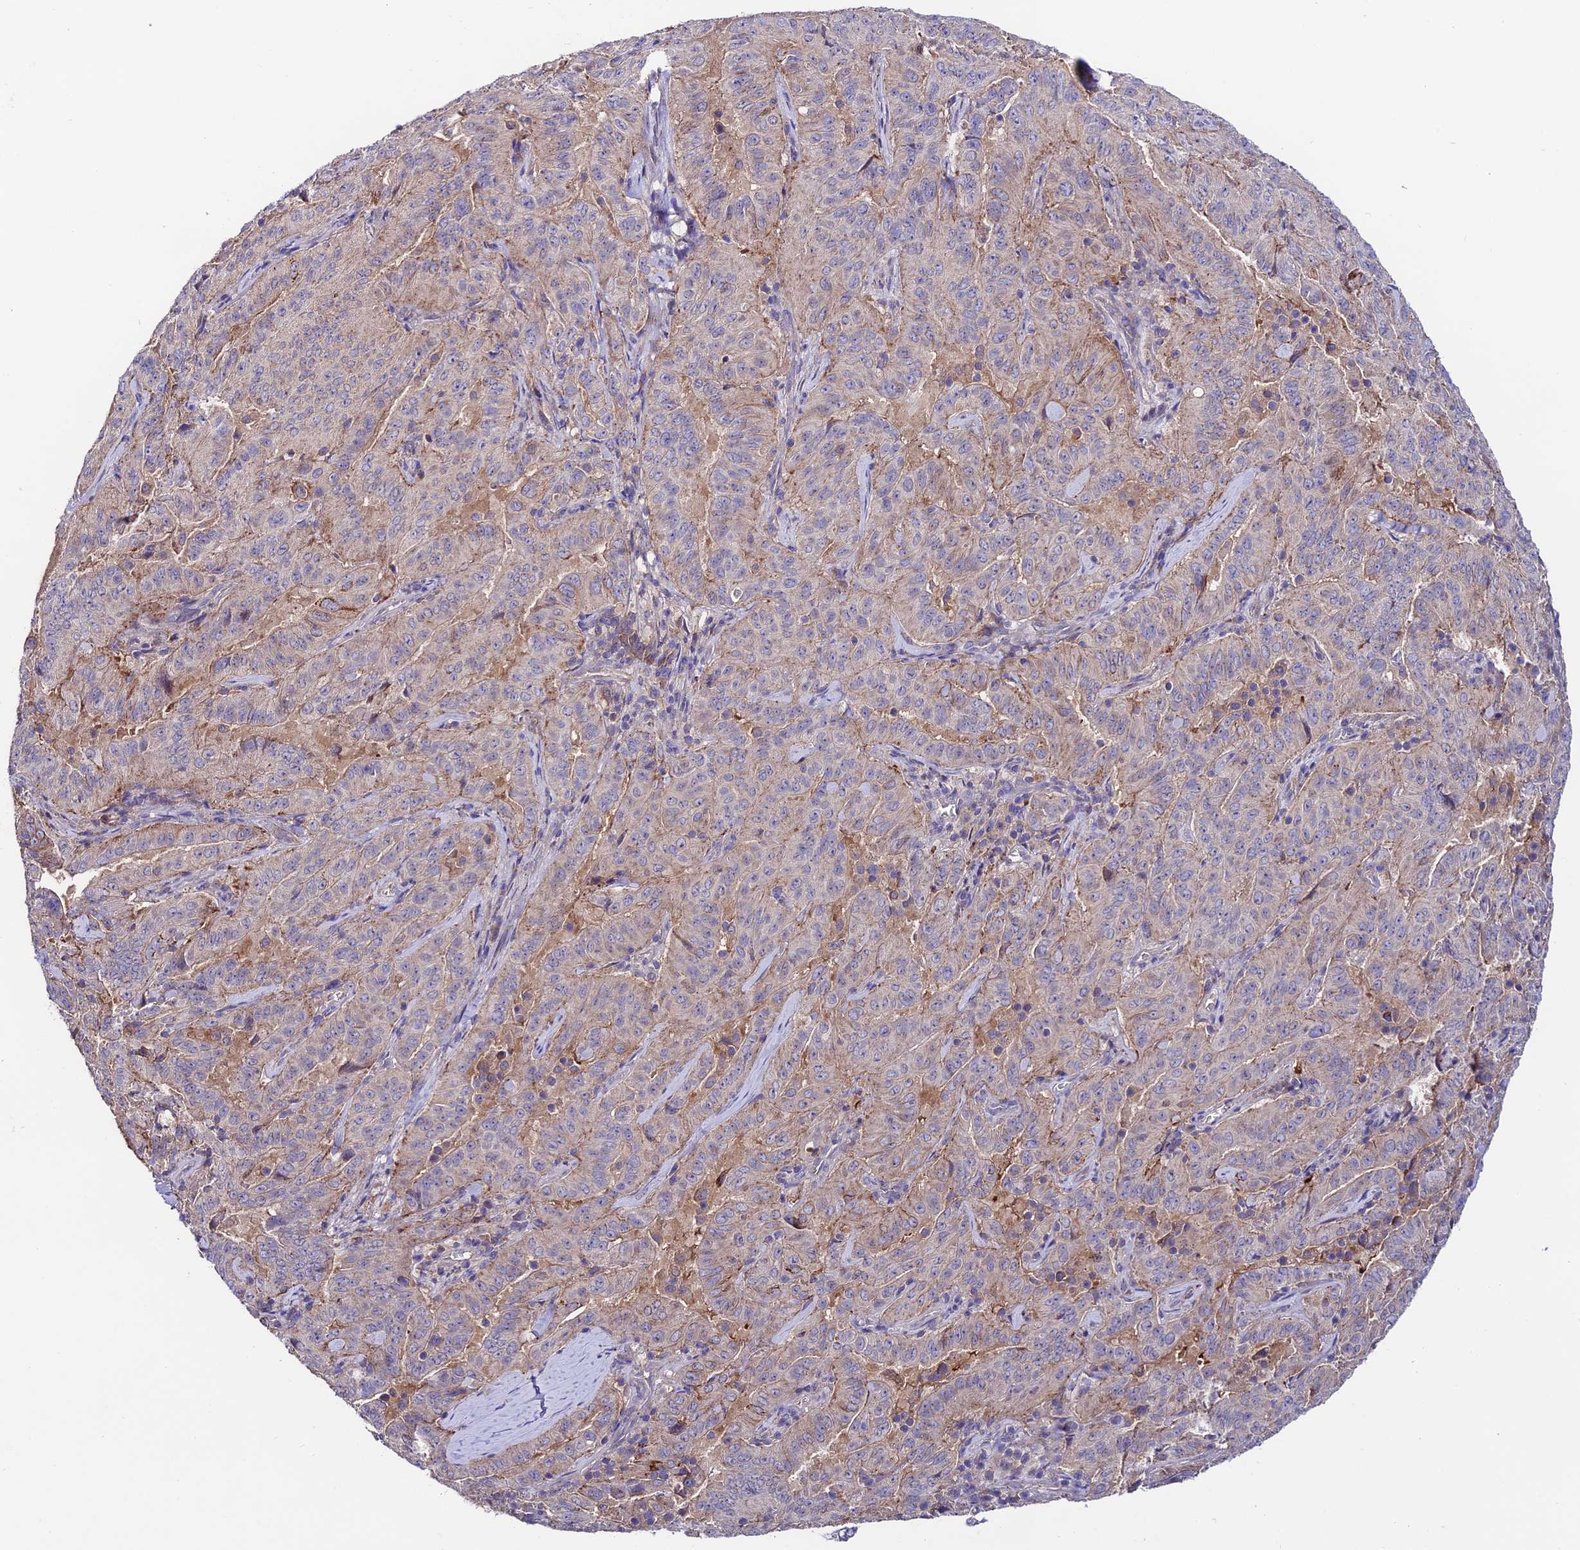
{"staining": {"intensity": "weak", "quantity": "<25%", "location": "cytoplasmic/membranous"}, "tissue": "pancreatic cancer", "cell_type": "Tumor cells", "image_type": "cancer", "snomed": [{"axis": "morphology", "description": "Adenocarcinoma, NOS"}, {"axis": "topography", "description": "Pancreas"}], "caption": "Protein analysis of adenocarcinoma (pancreatic) reveals no significant expression in tumor cells.", "gene": "BRME1", "patient": {"sex": "male", "age": 63}}